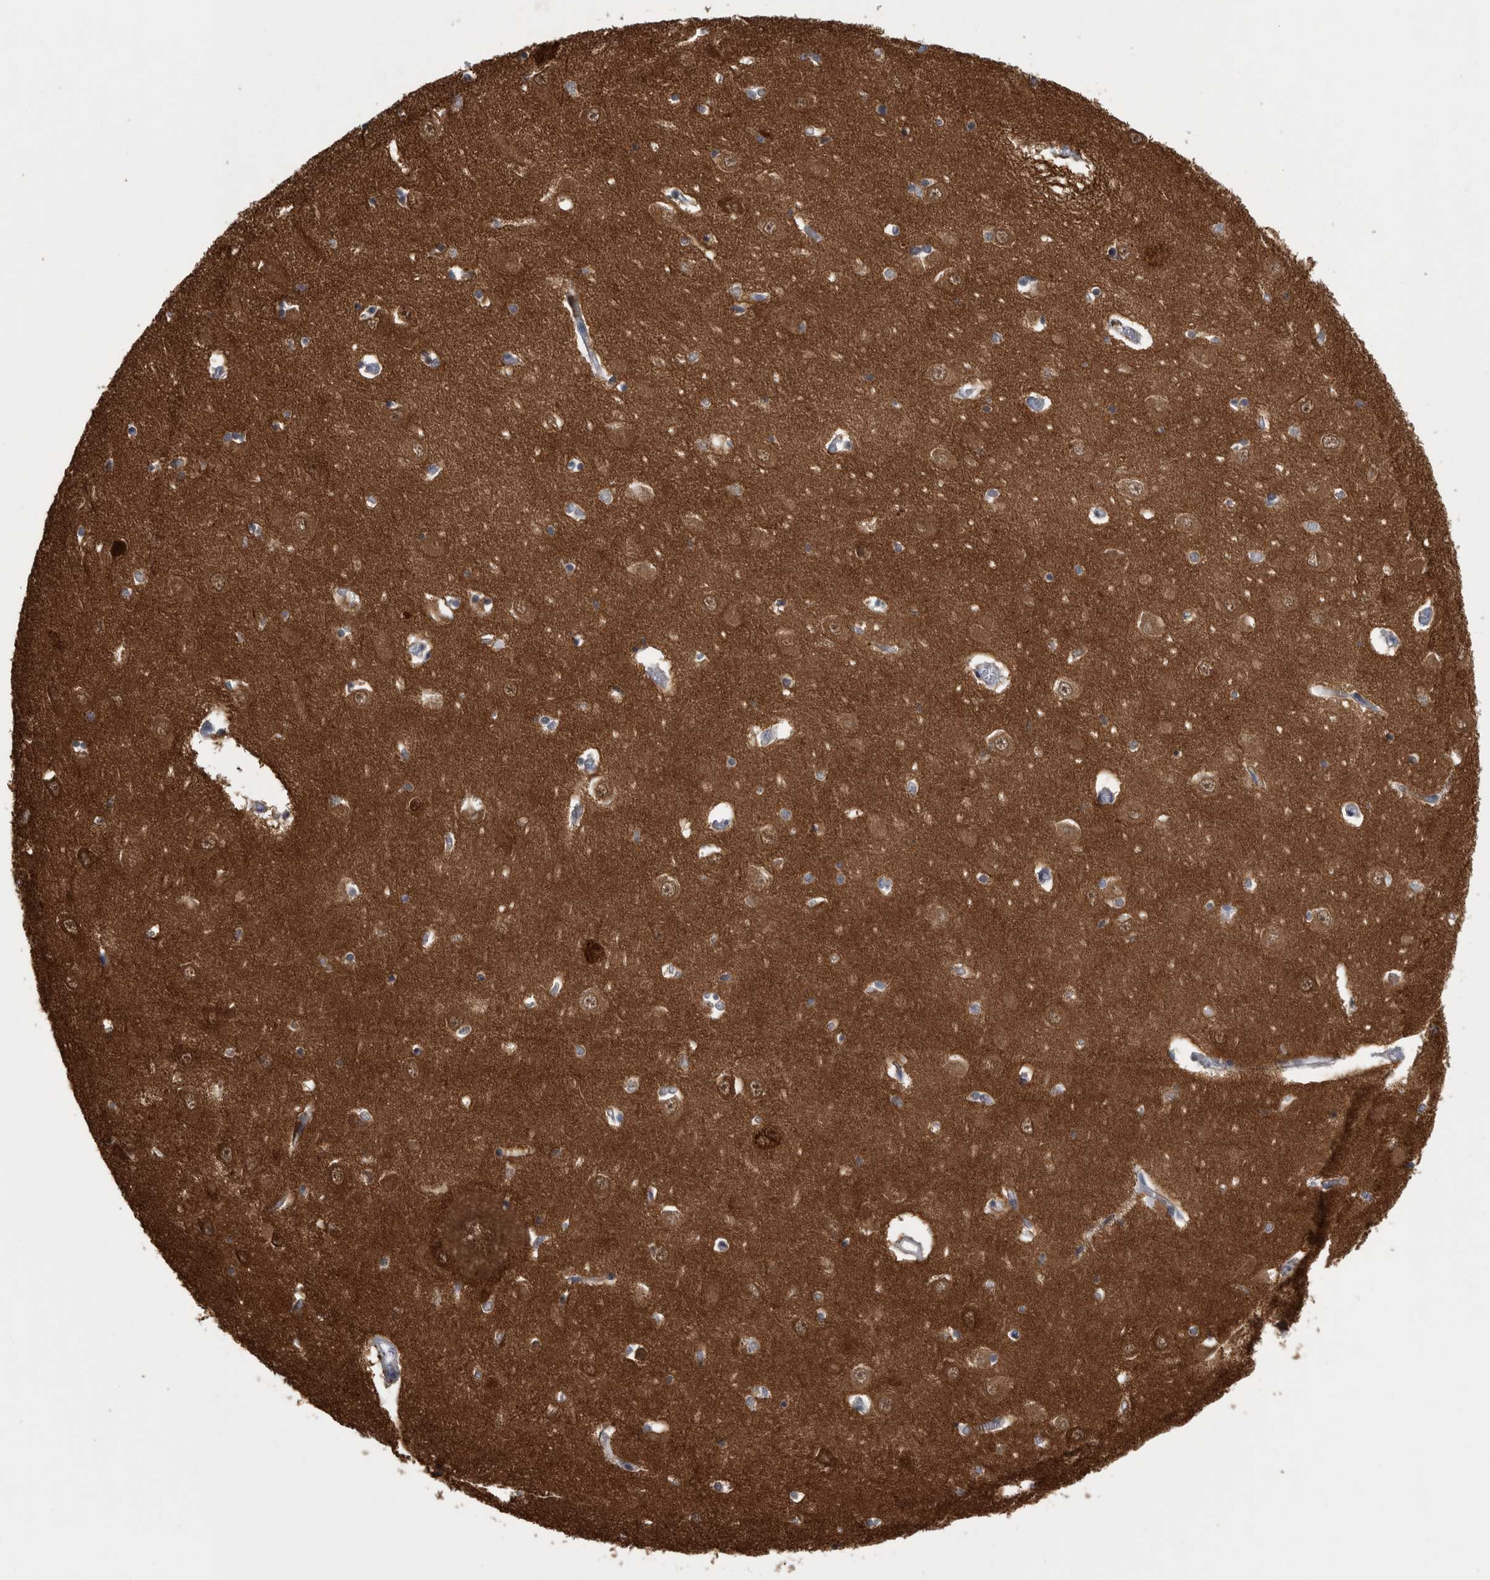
{"staining": {"intensity": "moderate", "quantity": "25%-75%", "location": "cytoplasmic/membranous"}, "tissue": "hippocampus", "cell_type": "Glial cells", "image_type": "normal", "snomed": [{"axis": "morphology", "description": "Normal tissue, NOS"}, {"axis": "topography", "description": "Hippocampus"}], "caption": "Immunohistochemistry (IHC) (DAB) staining of benign human hippocampus exhibits moderate cytoplasmic/membranous protein positivity in approximately 25%-75% of glial cells. Ihc stains the protein in brown and the nuclei are stained blue.", "gene": "ACOT7", "patient": {"sex": "male", "age": 70}}